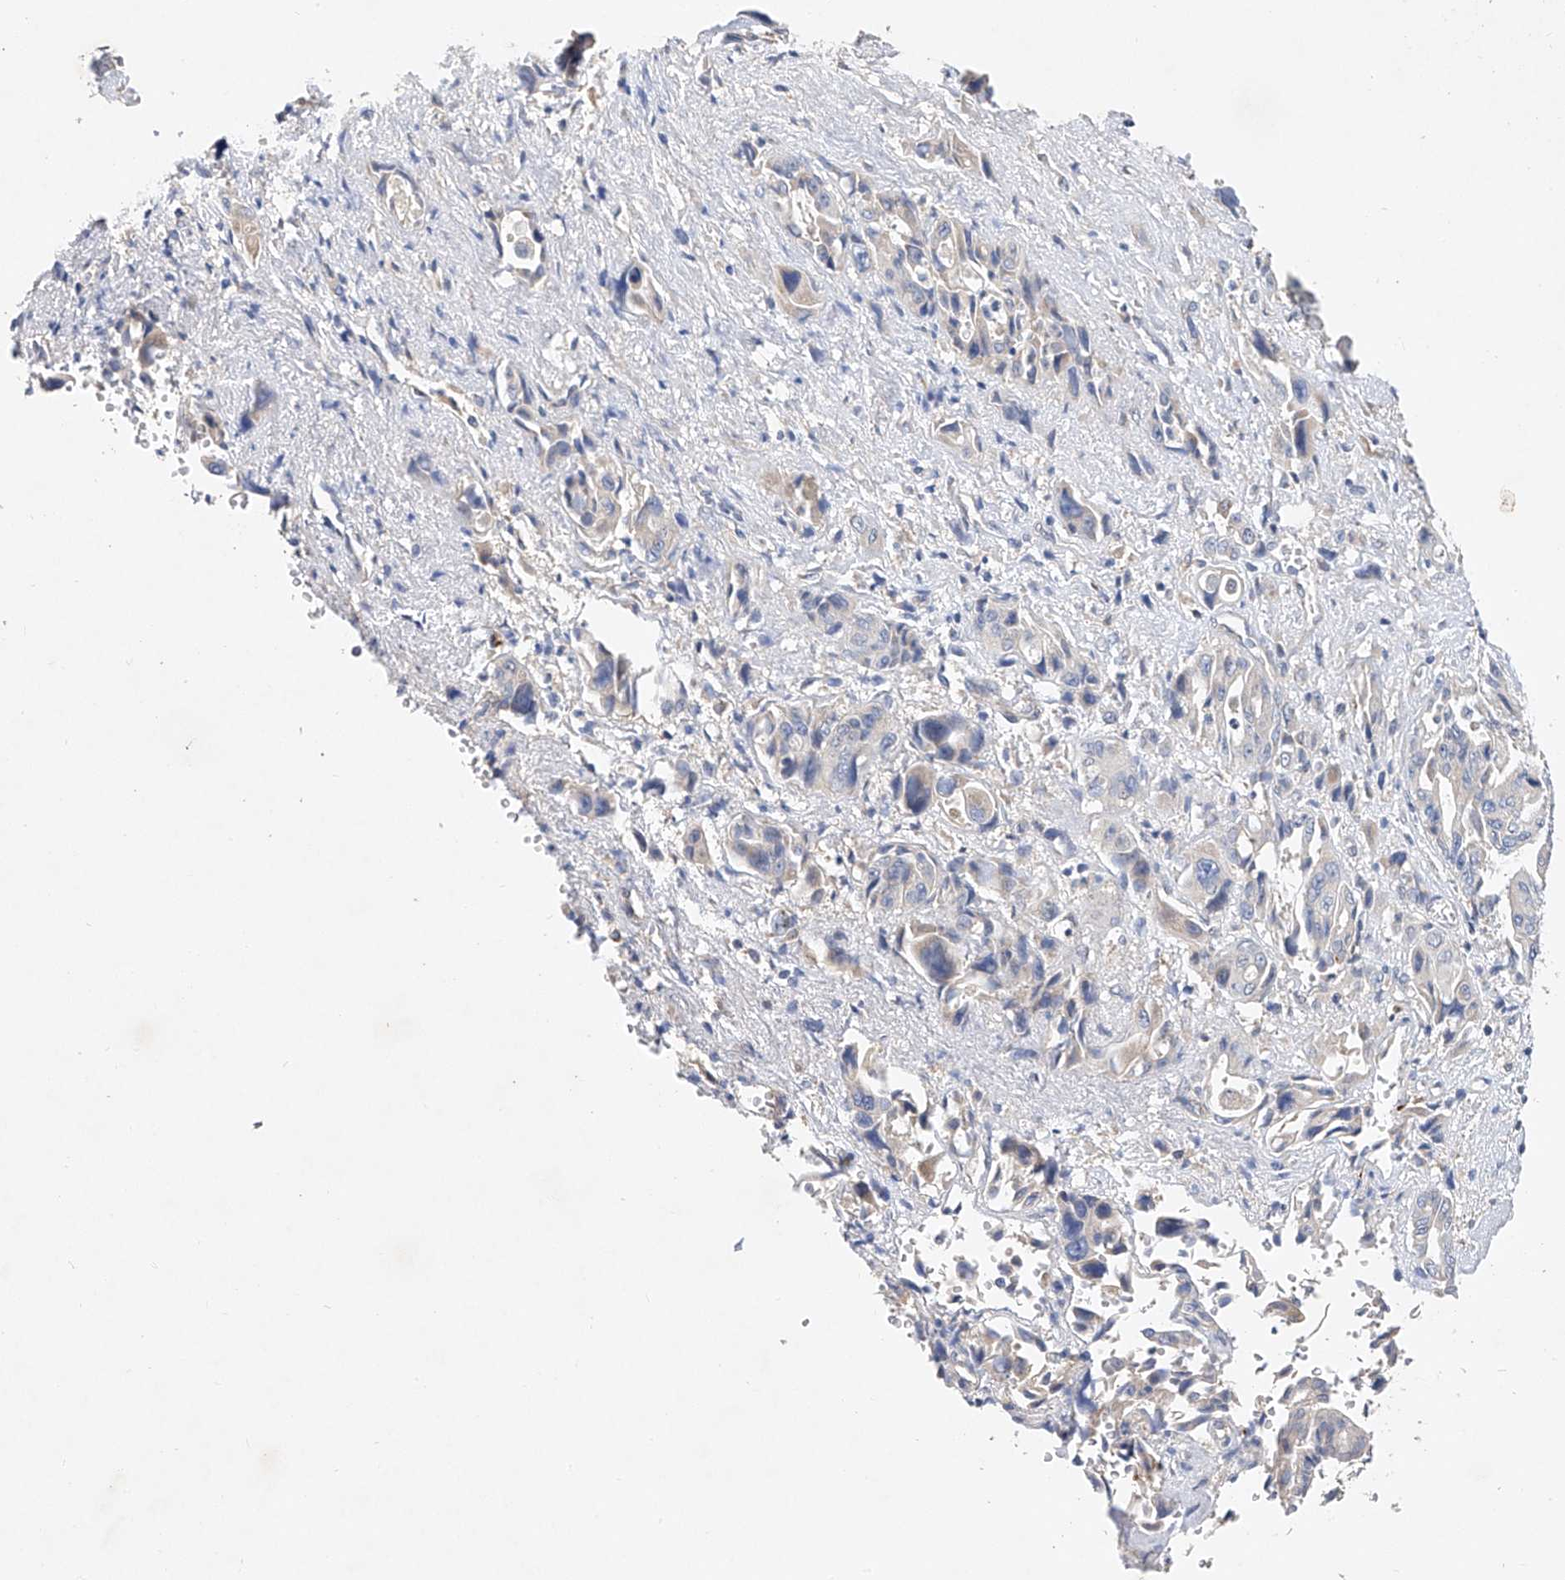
{"staining": {"intensity": "negative", "quantity": "none", "location": "none"}, "tissue": "pancreatic cancer", "cell_type": "Tumor cells", "image_type": "cancer", "snomed": [{"axis": "morphology", "description": "Adenocarcinoma, NOS"}, {"axis": "topography", "description": "Pancreas"}], "caption": "Protein analysis of adenocarcinoma (pancreatic) demonstrates no significant staining in tumor cells.", "gene": "AMD1", "patient": {"sex": "male", "age": 46}}